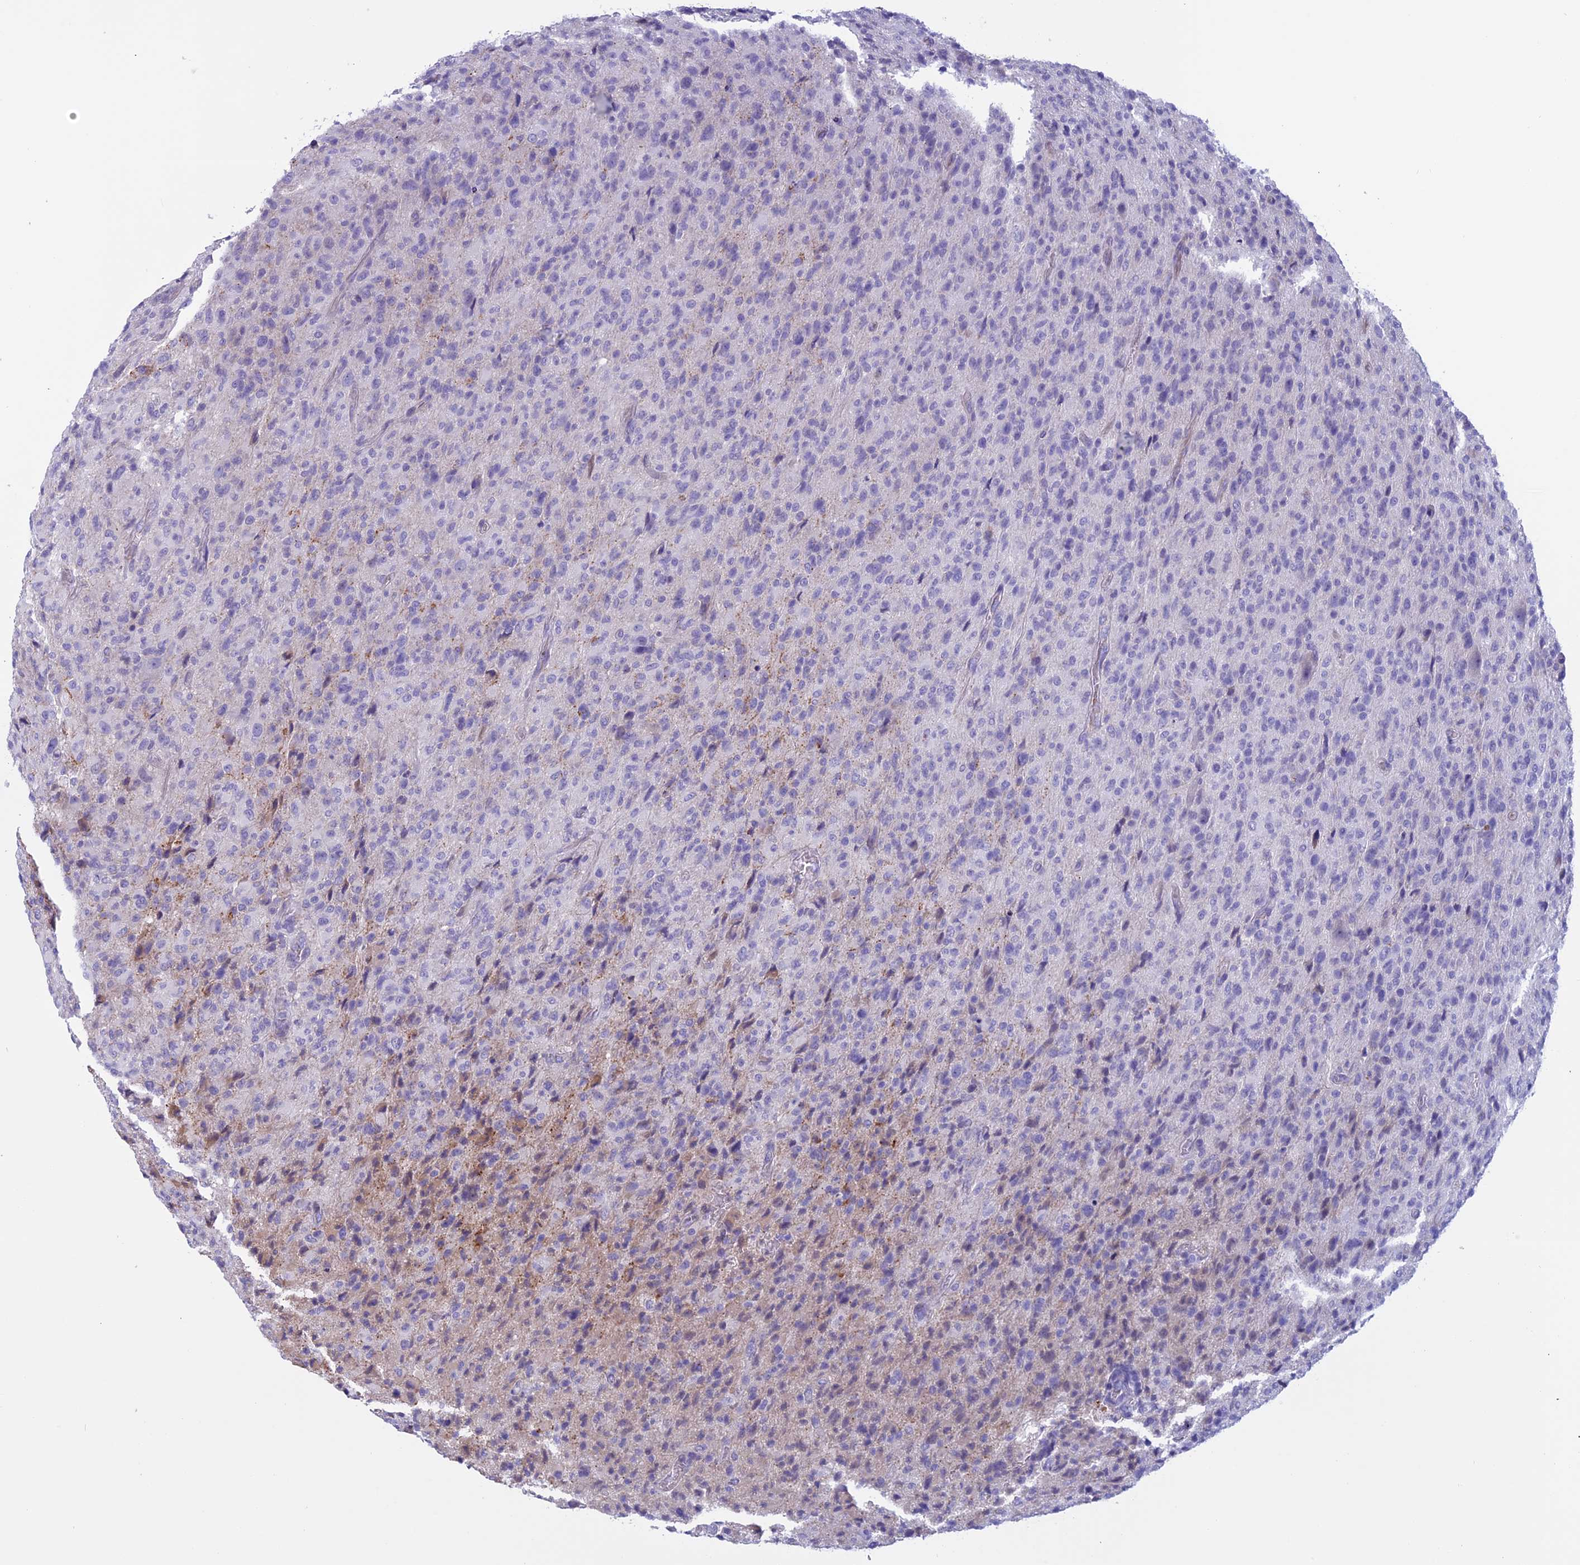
{"staining": {"intensity": "negative", "quantity": "none", "location": "none"}, "tissue": "glioma", "cell_type": "Tumor cells", "image_type": "cancer", "snomed": [{"axis": "morphology", "description": "Glioma, malignant, High grade"}, {"axis": "topography", "description": "Brain"}], "caption": "A high-resolution image shows IHC staining of glioma, which shows no significant positivity in tumor cells. (Brightfield microscopy of DAB immunohistochemistry (IHC) at high magnification).", "gene": "ANGPTL2", "patient": {"sex": "female", "age": 57}}